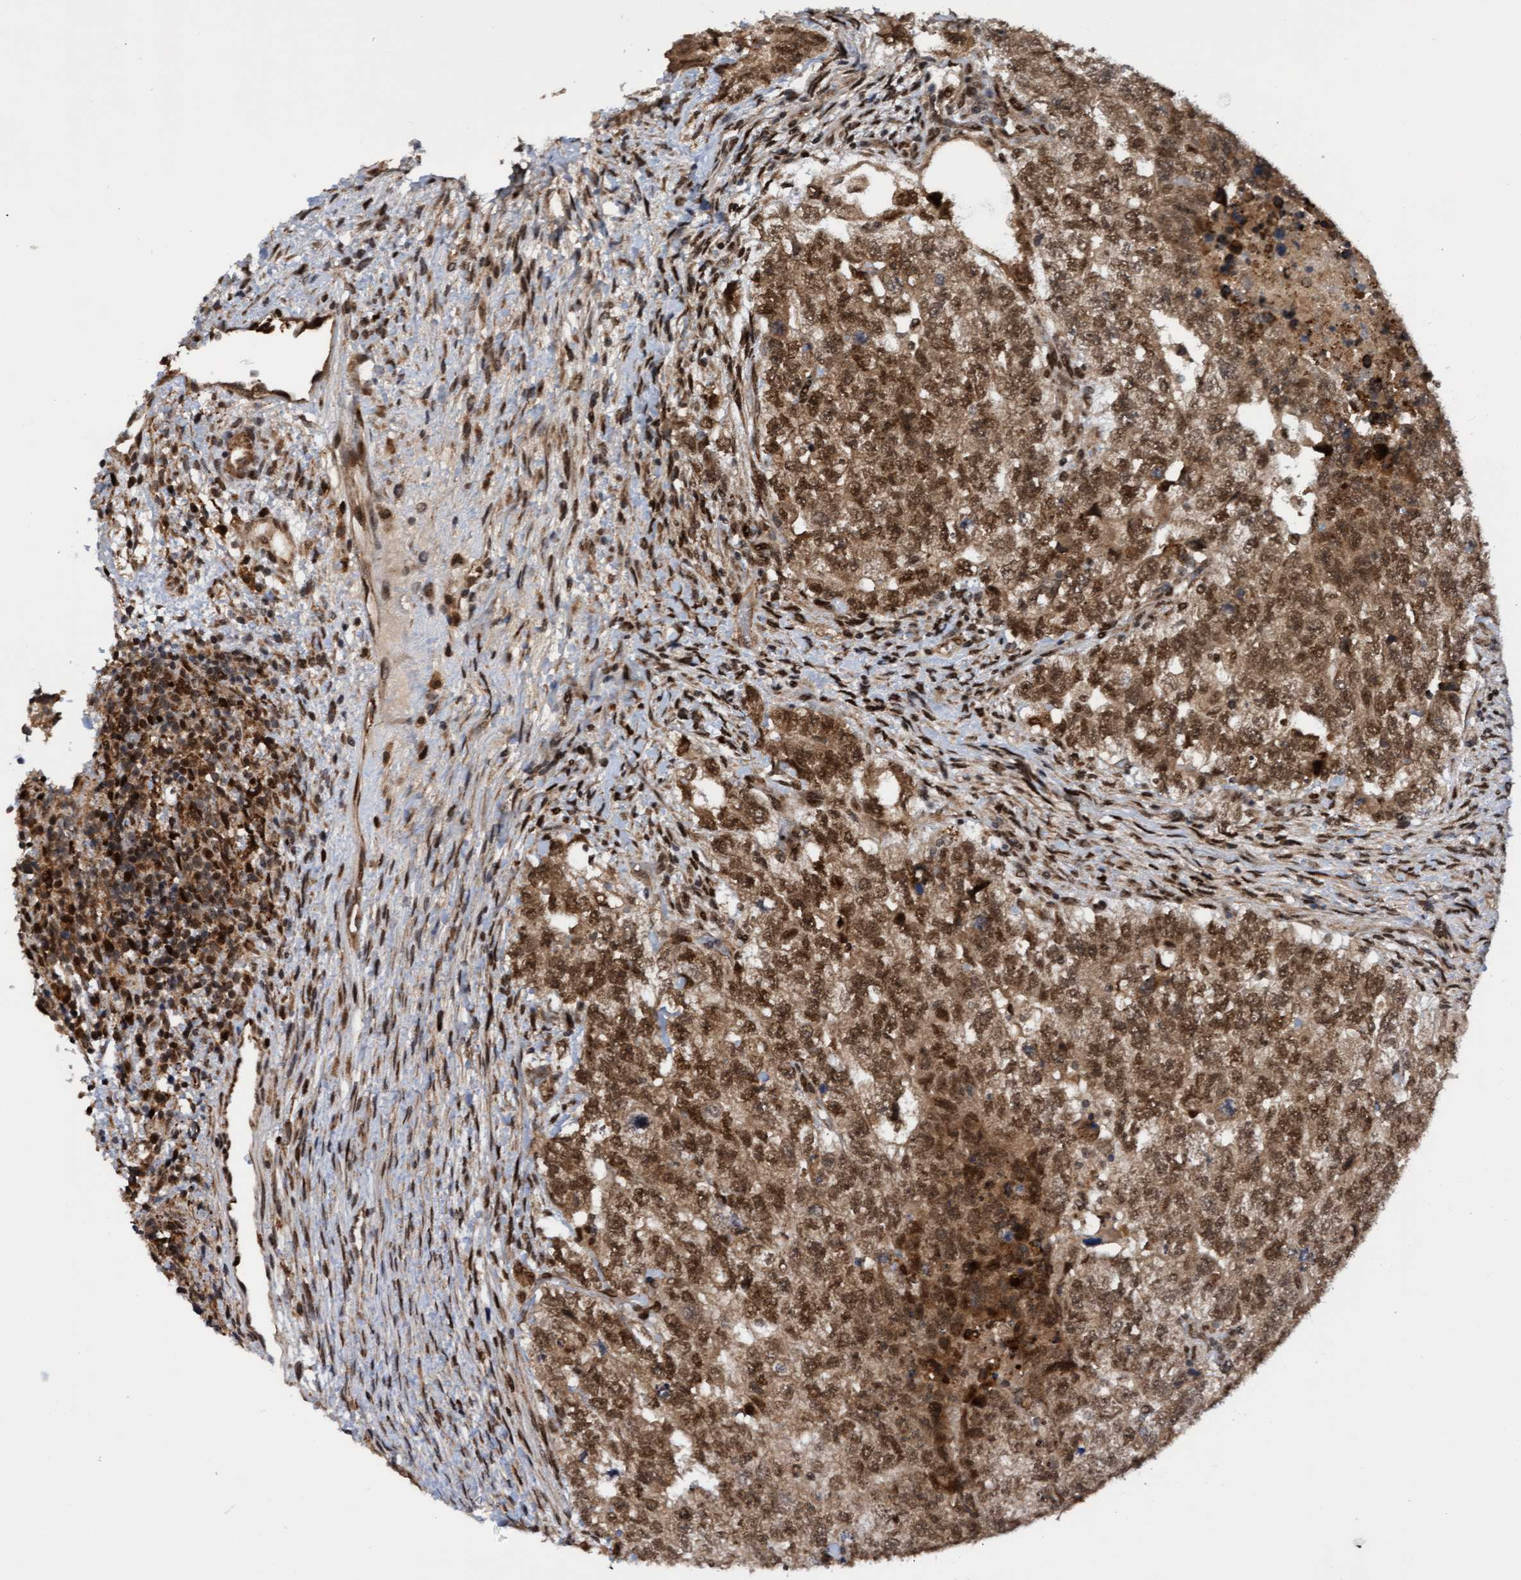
{"staining": {"intensity": "strong", "quantity": ">75%", "location": "cytoplasmic/membranous,nuclear"}, "tissue": "testis cancer", "cell_type": "Tumor cells", "image_type": "cancer", "snomed": [{"axis": "morphology", "description": "Carcinoma, Embryonal, NOS"}, {"axis": "topography", "description": "Testis"}], "caption": "Protein expression by immunohistochemistry shows strong cytoplasmic/membranous and nuclear expression in approximately >75% of tumor cells in testis cancer. (DAB (3,3'-diaminobenzidine) IHC with brightfield microscopy, high magnification).", "gene": "TANC2", "patient": {"sex": "male", "age": 36}}